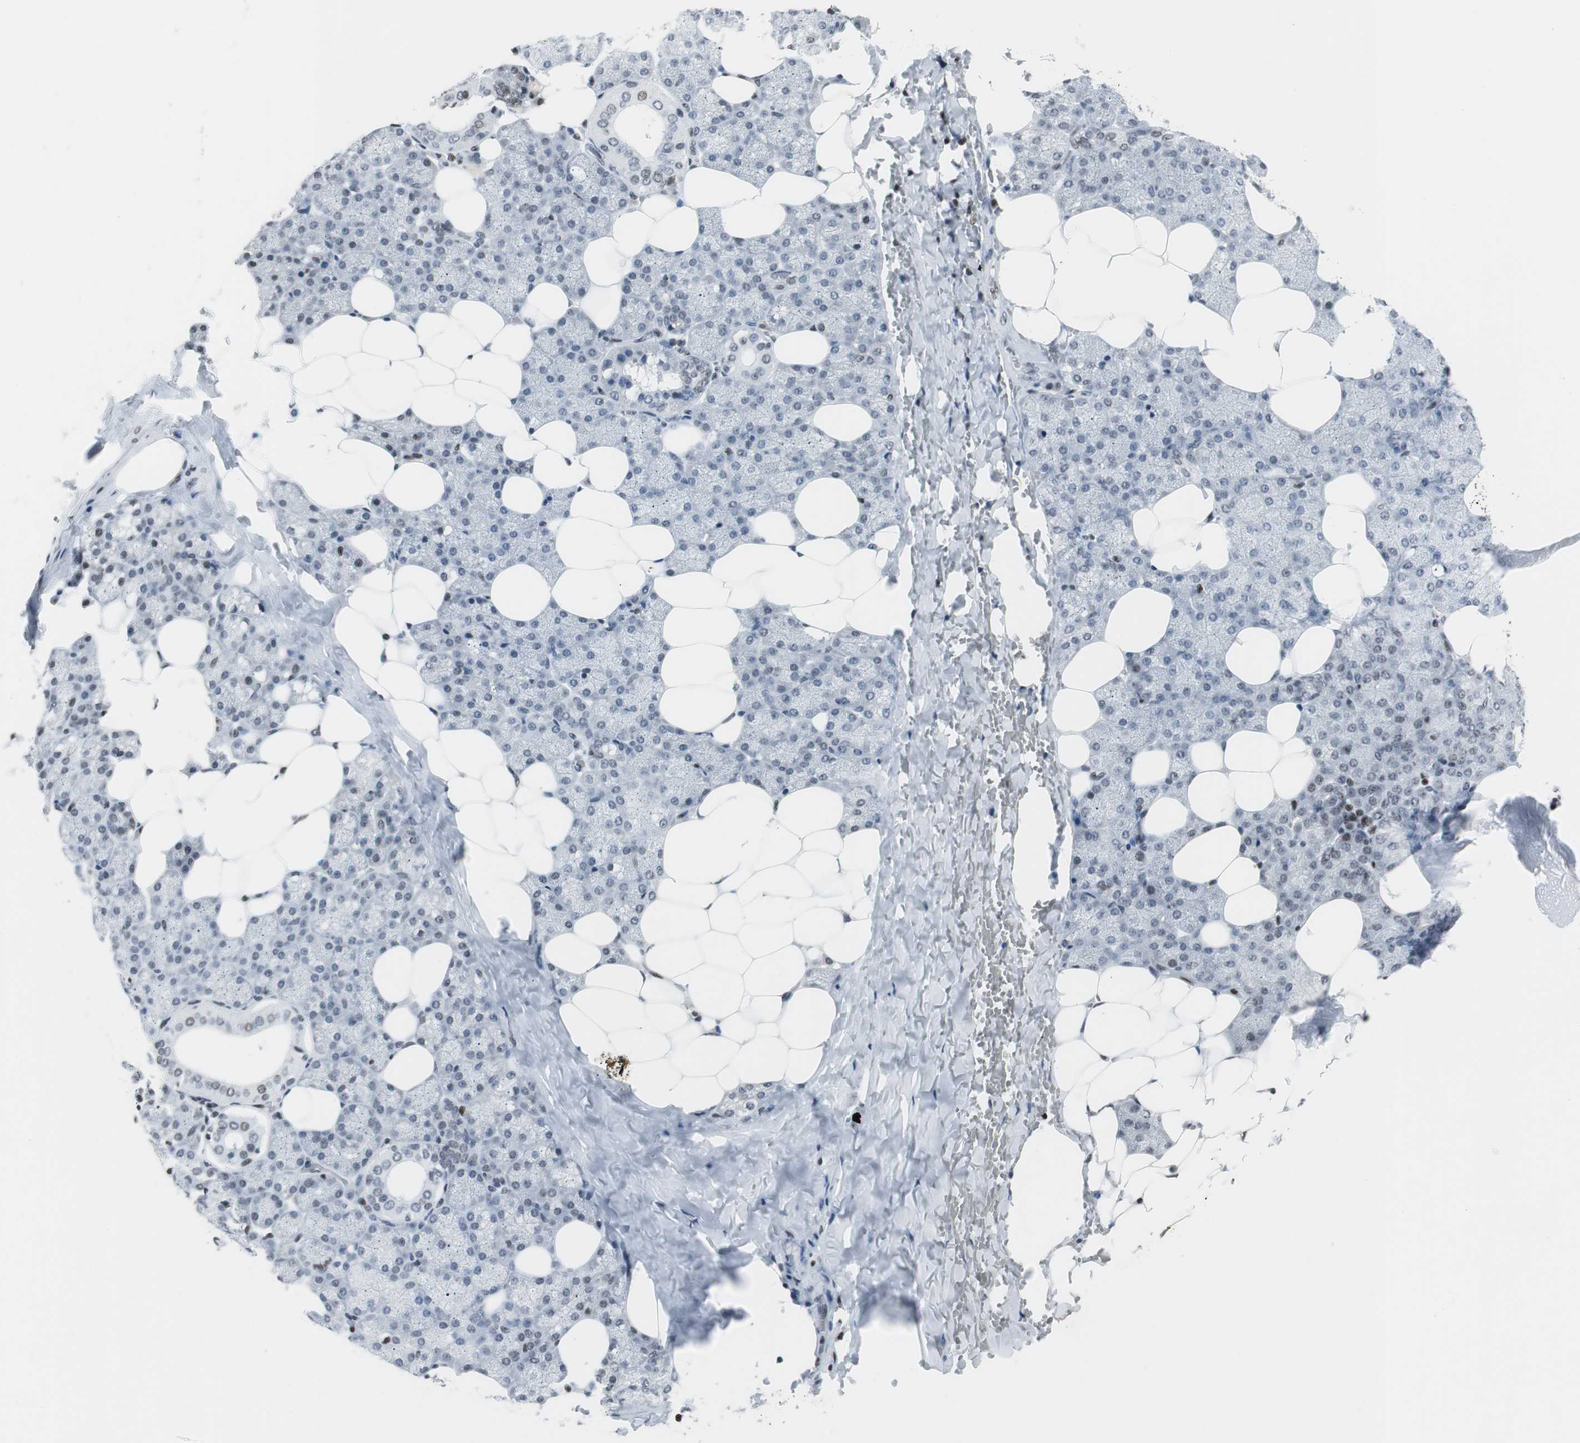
{"staining": {"intensity": "weak", "quantity": "<25%", "location": "nuclear"}, "tissue": "salivary gland", "cell_type": "Glandular cells", "image_type": "normal", "snomed": [{"axis": "morphology", "description": "Normal tissue, NOS"}, {"axis": "topography", "description": "Lymph node"}, {"axis": "topography", "description": "Salivary gland"}], "caption": "This histopathology image is of benign salivary gland stained with IHC to label a protein in brown with the nuclei are counter-stained blue. There is no staining in glandular cells. (Brightfield microscopy of DAB immunohistochemistry at high magnification).", "gene": "RBBP4", "patient": {"sex": "male", "age": 8}}